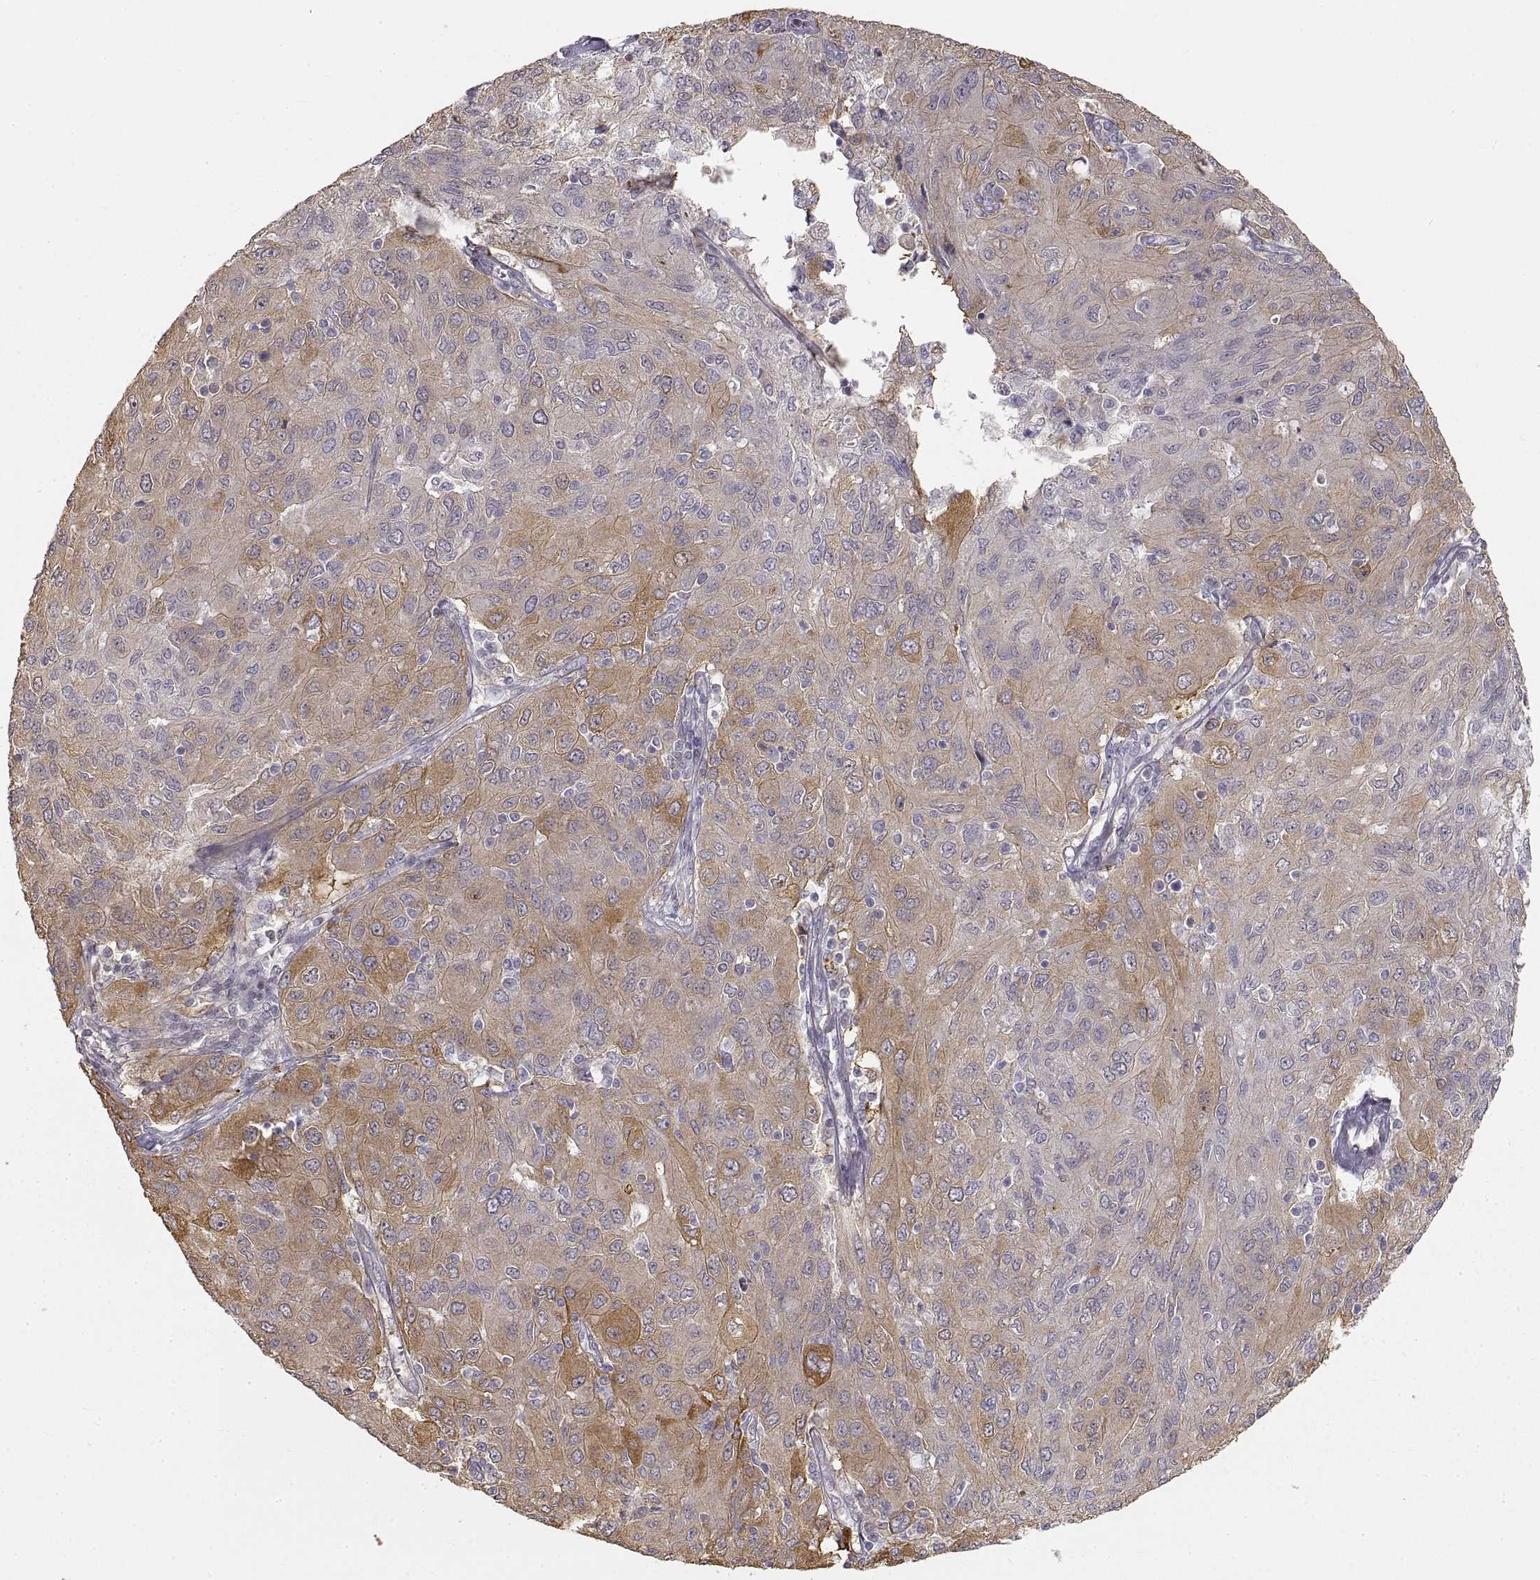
{"staining": {"intensity": "moderate", "quantity": "<25%", "location": "cytoplasmic/membranous"}, "tissue": "ovarian cancer", "cell_type": "Tumor cells", "image_type": "cancer", "snomed": [{"axis": "morphology", "description": "Carcinoma, endometroid"}, {"axis": "topography", "description": "Ovary"}], "caption": "Ovarian endometroid carcinoma tissue shows moderate cytoplasmic/membranous expression in about <25% of tumor cells, visualized by immunohistochemistry.", "gene": "HSP90AB1", "patient": {"sex": "female", "age": 50}}